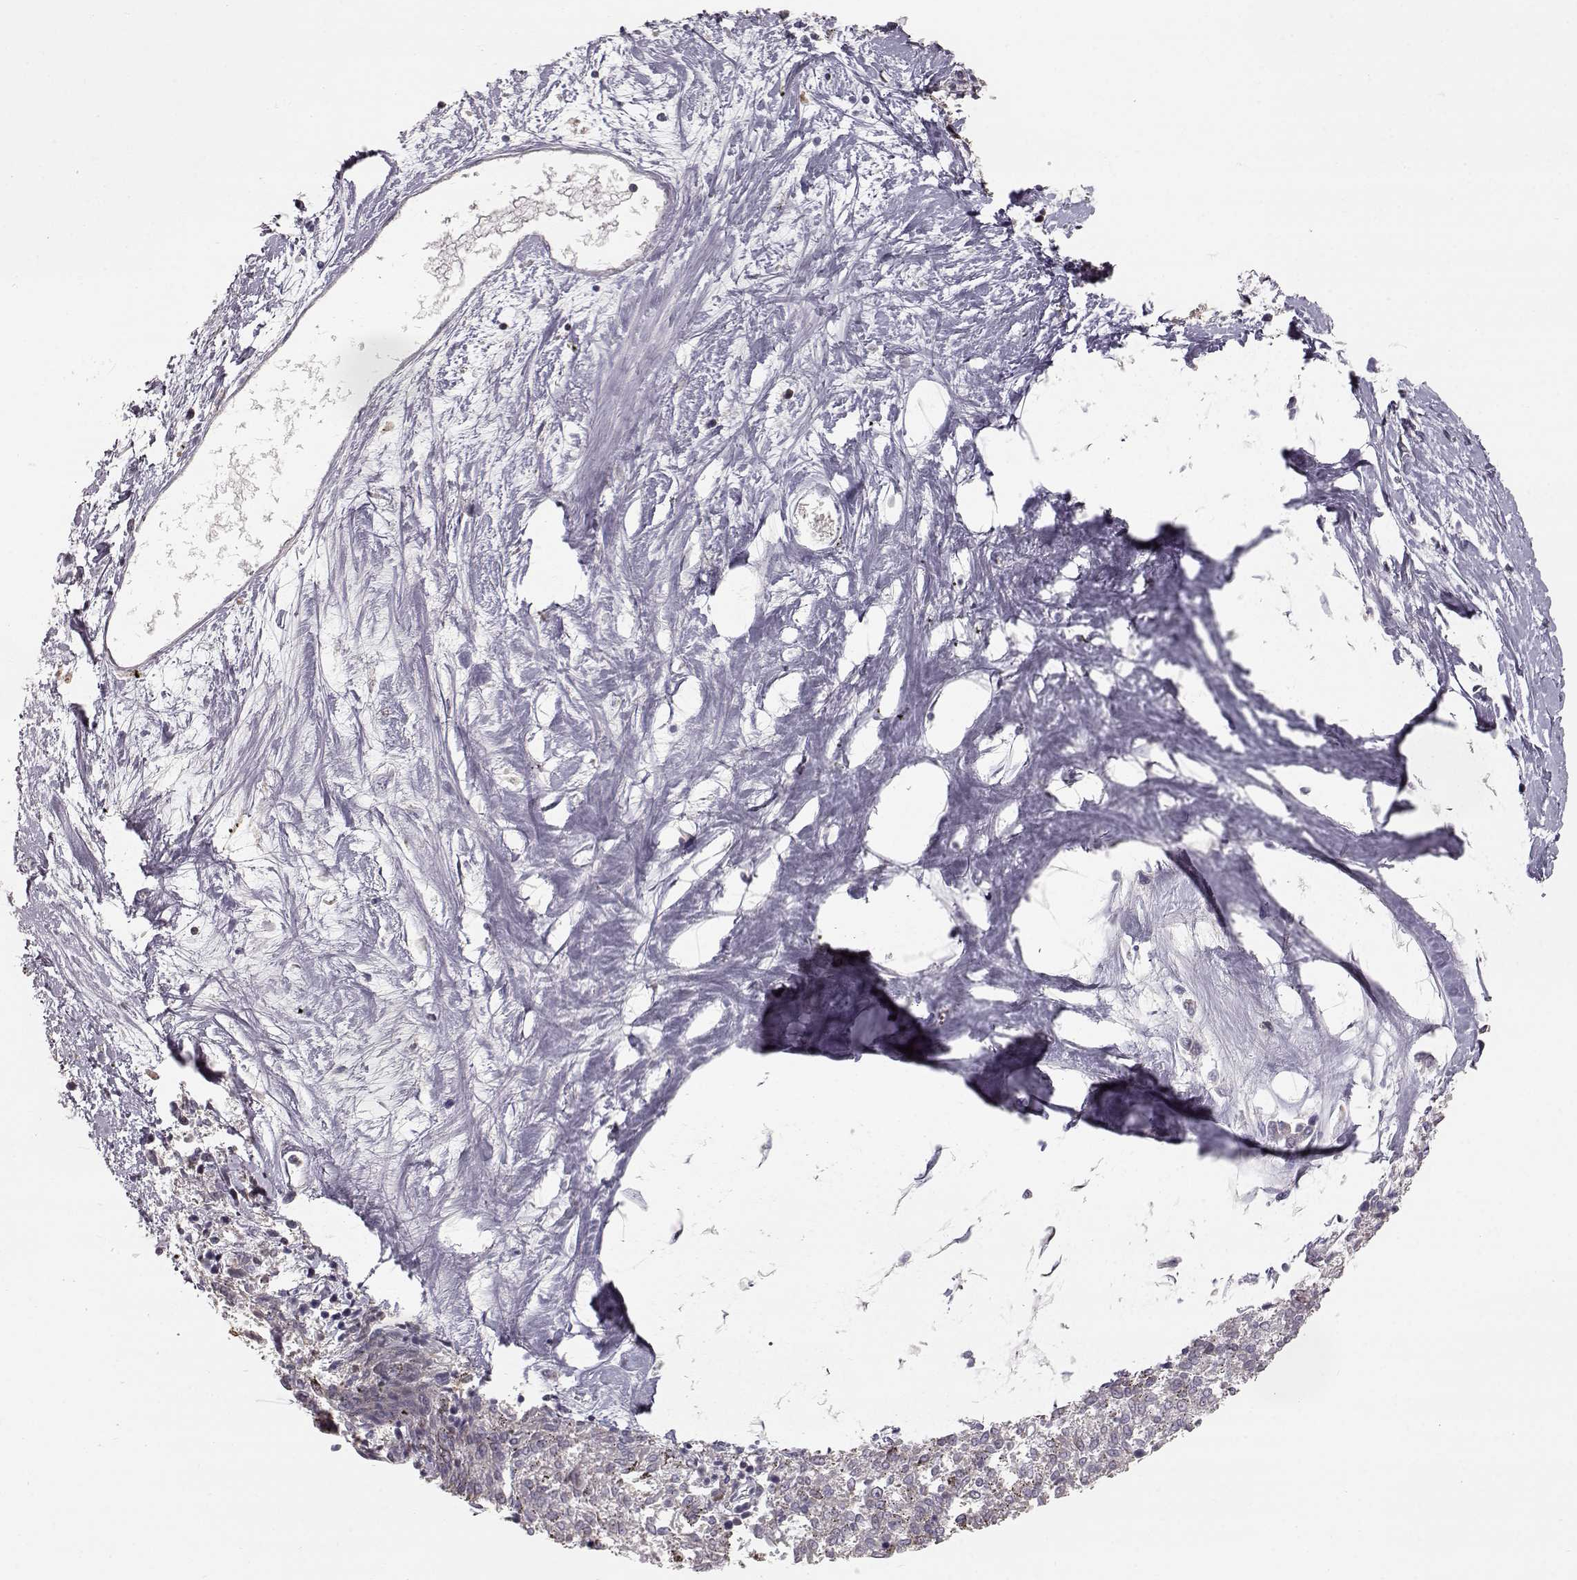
{"staining": {"intensity": "negative", "quantity": "none", "location": "none"}, "tissue": "melanoma", "cell_type": "Tumor cells", "image_type": "cancer", "snomed": [{"axis": "morphology", "description": "Malignant melanoma, NOS"}, {"axis": "topography", "description": "Skin"}], "caption": "High power microscopy photomicrograph of an immunohistochemistry image of melanoma, revealing no significant expression in tumor cells.", "gene": "GRAP2", "patient": {"sex": "female", "age": 72}}